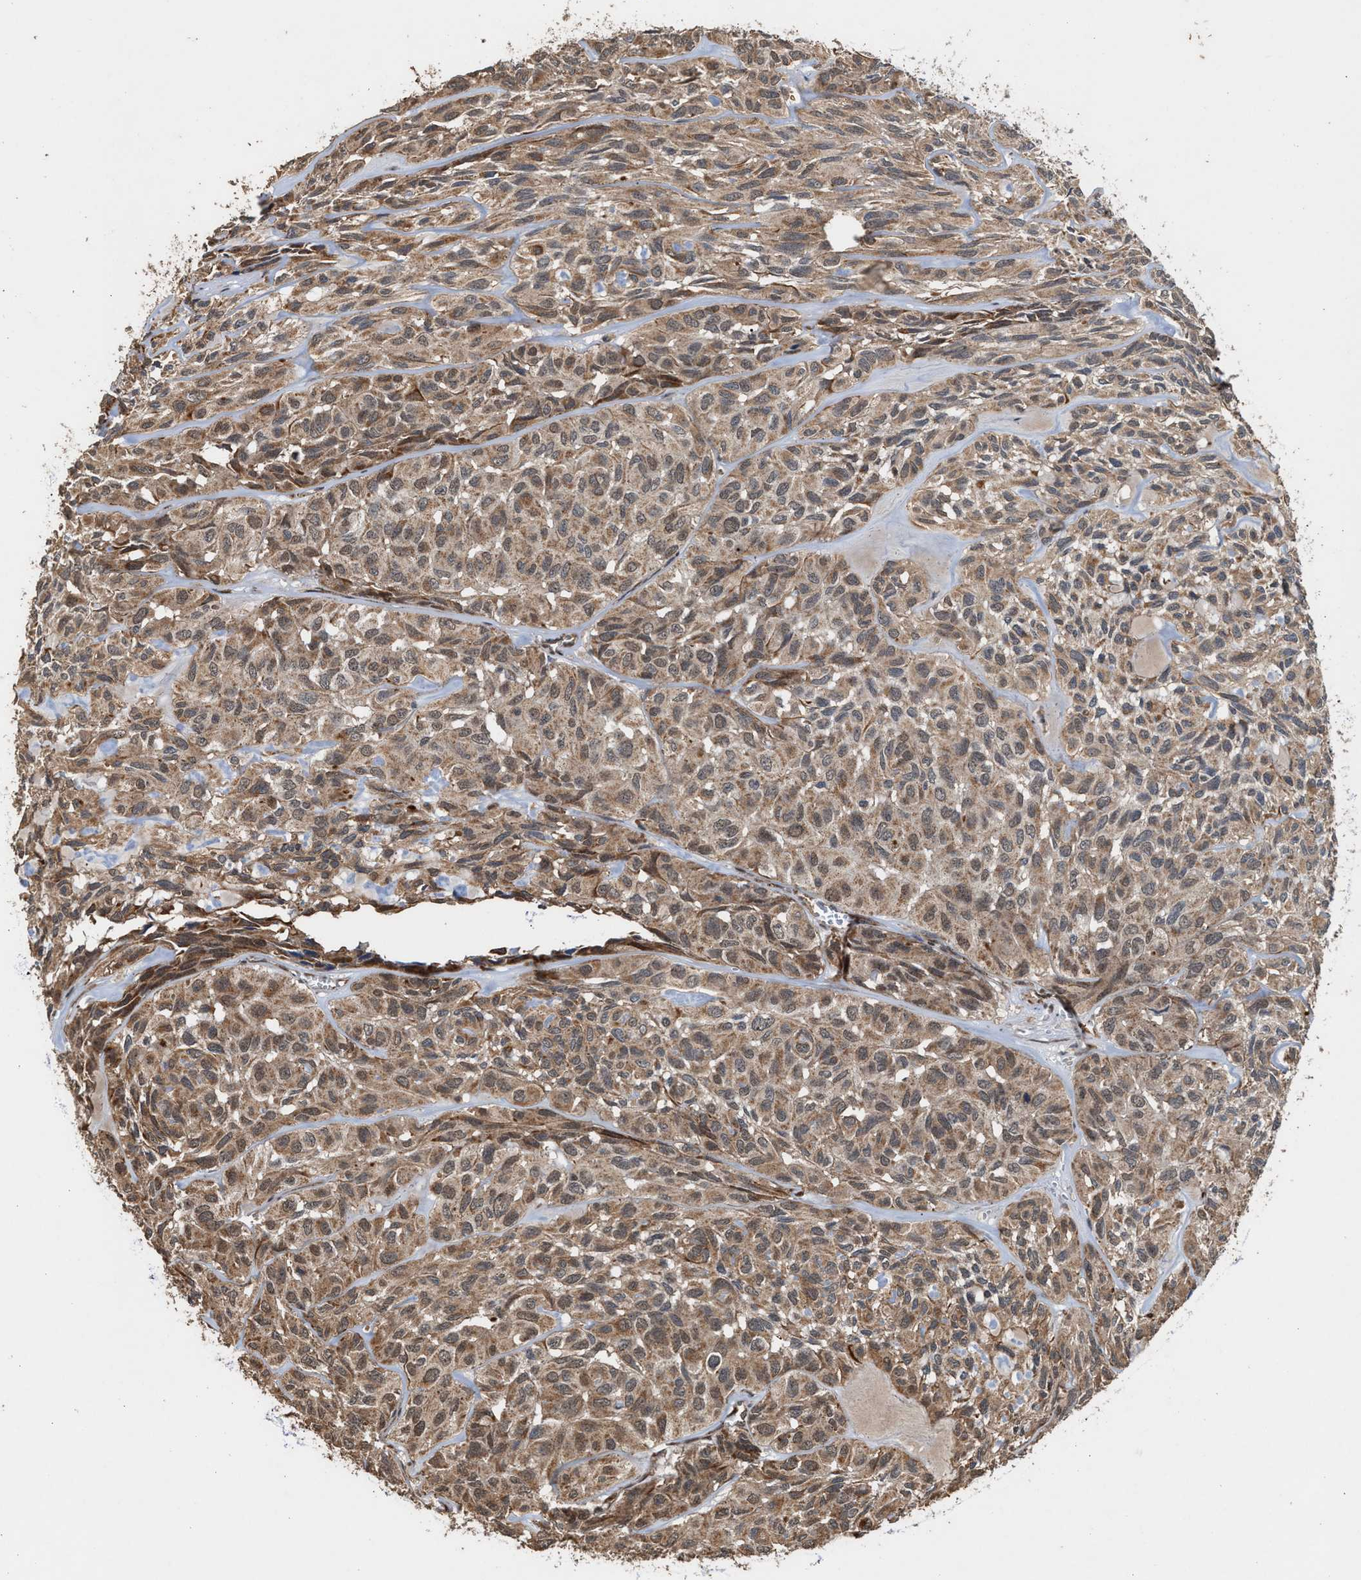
{"staining": {"intensity": "moderate", "quantity": ">75%", "location": "cytoplasmic/membranous"}, "tissue": "head and neck cancer", "cell_type": "Tumor cells", "image_type": "cancer", "snomed": [{"axis": "morphology", "description": "Adenocarcinoma, NOS"}, {"axis": "topography", "description": "Salivary gland, NOS"}, {"axis": "topography", "description": "Head-Neck"}], "caption": "High-power microscopy captured an immunohistochemistry histopathology image of head and neck cancer (adenocarcinoma), revealing moderate cytoplasmic/membranous expression in about >75% of tumor cells.", "gene": "ZNHIT6", "patient": {"sex": "female", "age": 76}}